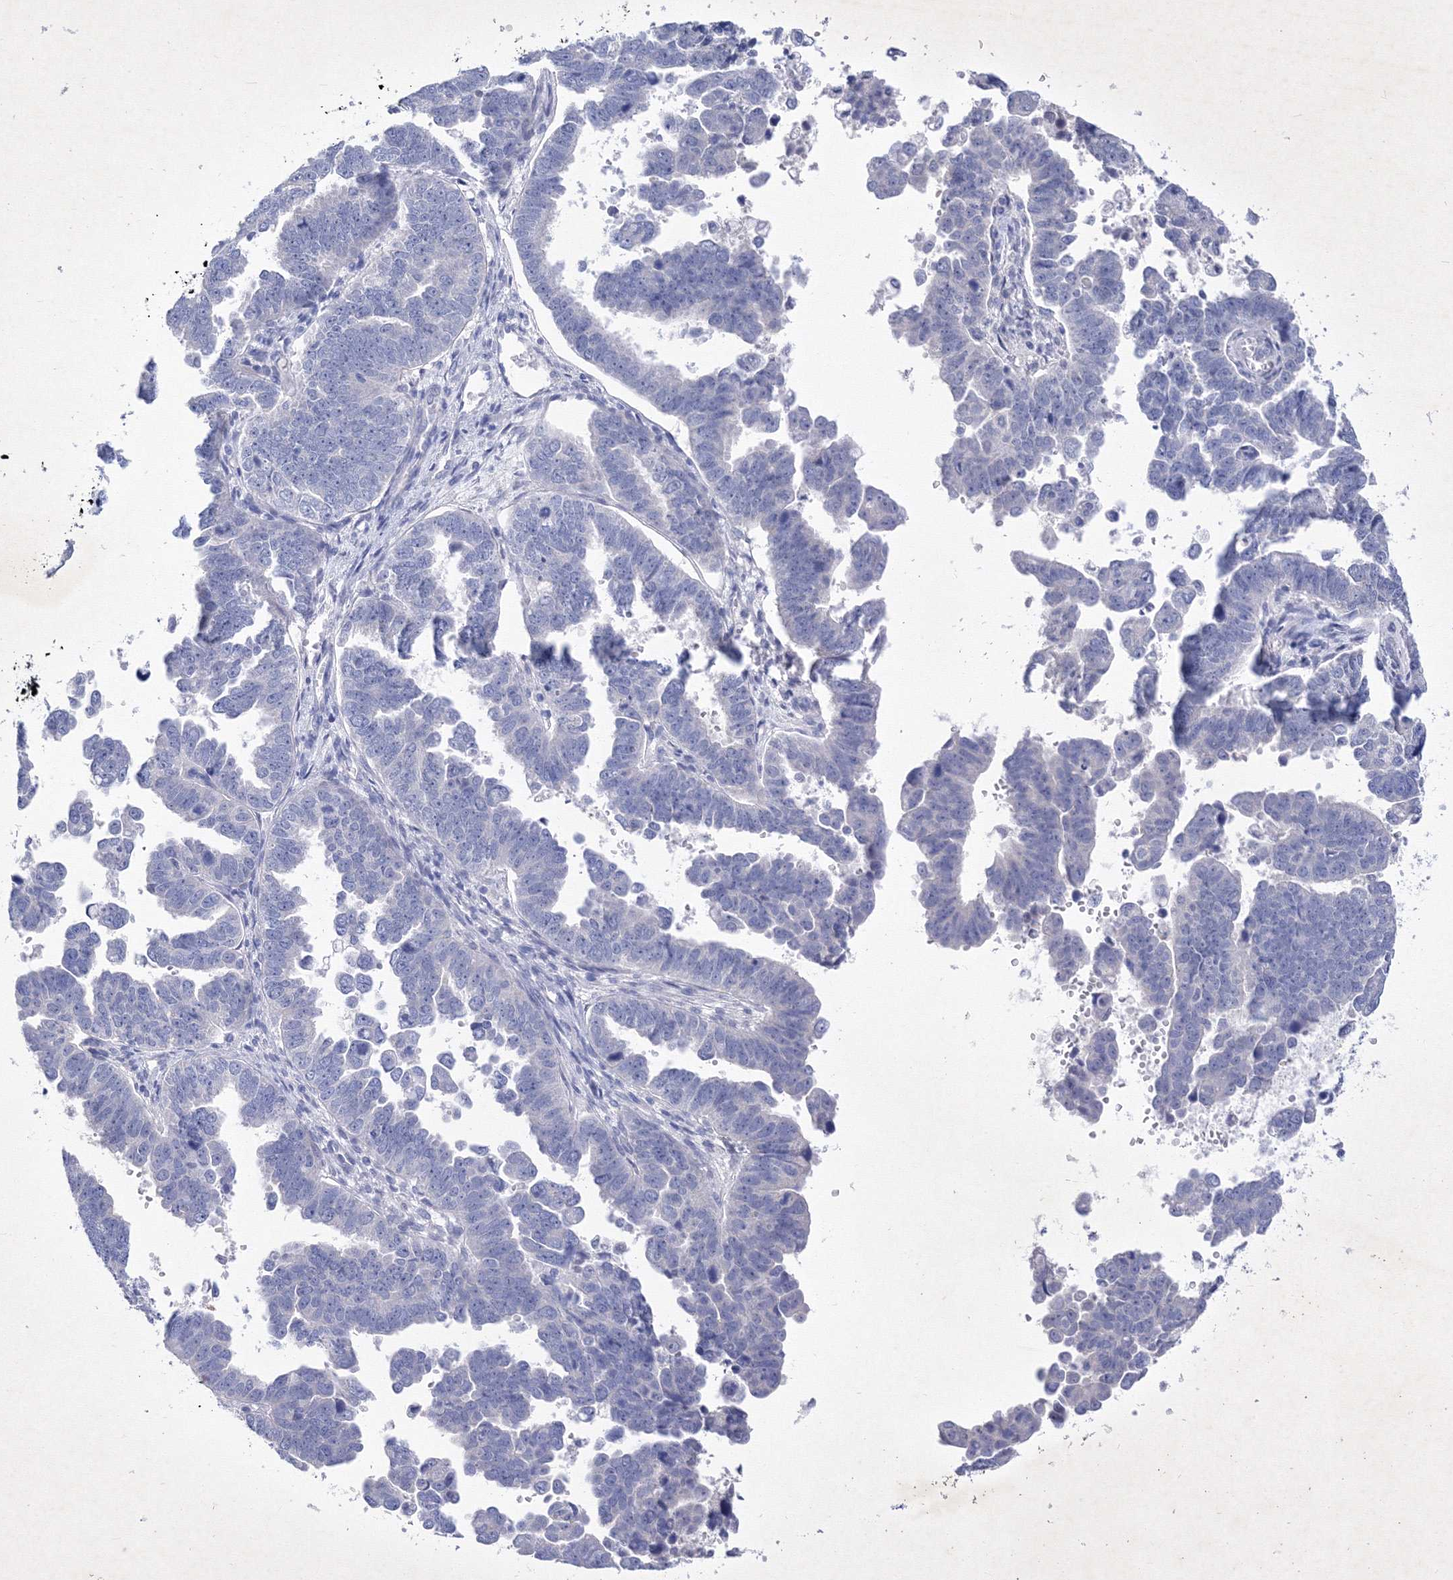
{"staining": {"intensity": "negative", "quantity": "none", "location": "none"}, "tissue": "endometrial cancer", "cell_type": "Tumor cells", "image_type": "cancer", "snomed": [{"axis": "morphology", "description": "Adenocarcinoma, NOS"}, {"axis": "topography", "description": "Endometrium"}], "caption": "Tumor cells show no significant staining in endometrial adenocarcinoma. (IHC, brightfield microscopy, high magnification).", "gene": "GPN1", "patient": {"sex": "female", "age": 75}}